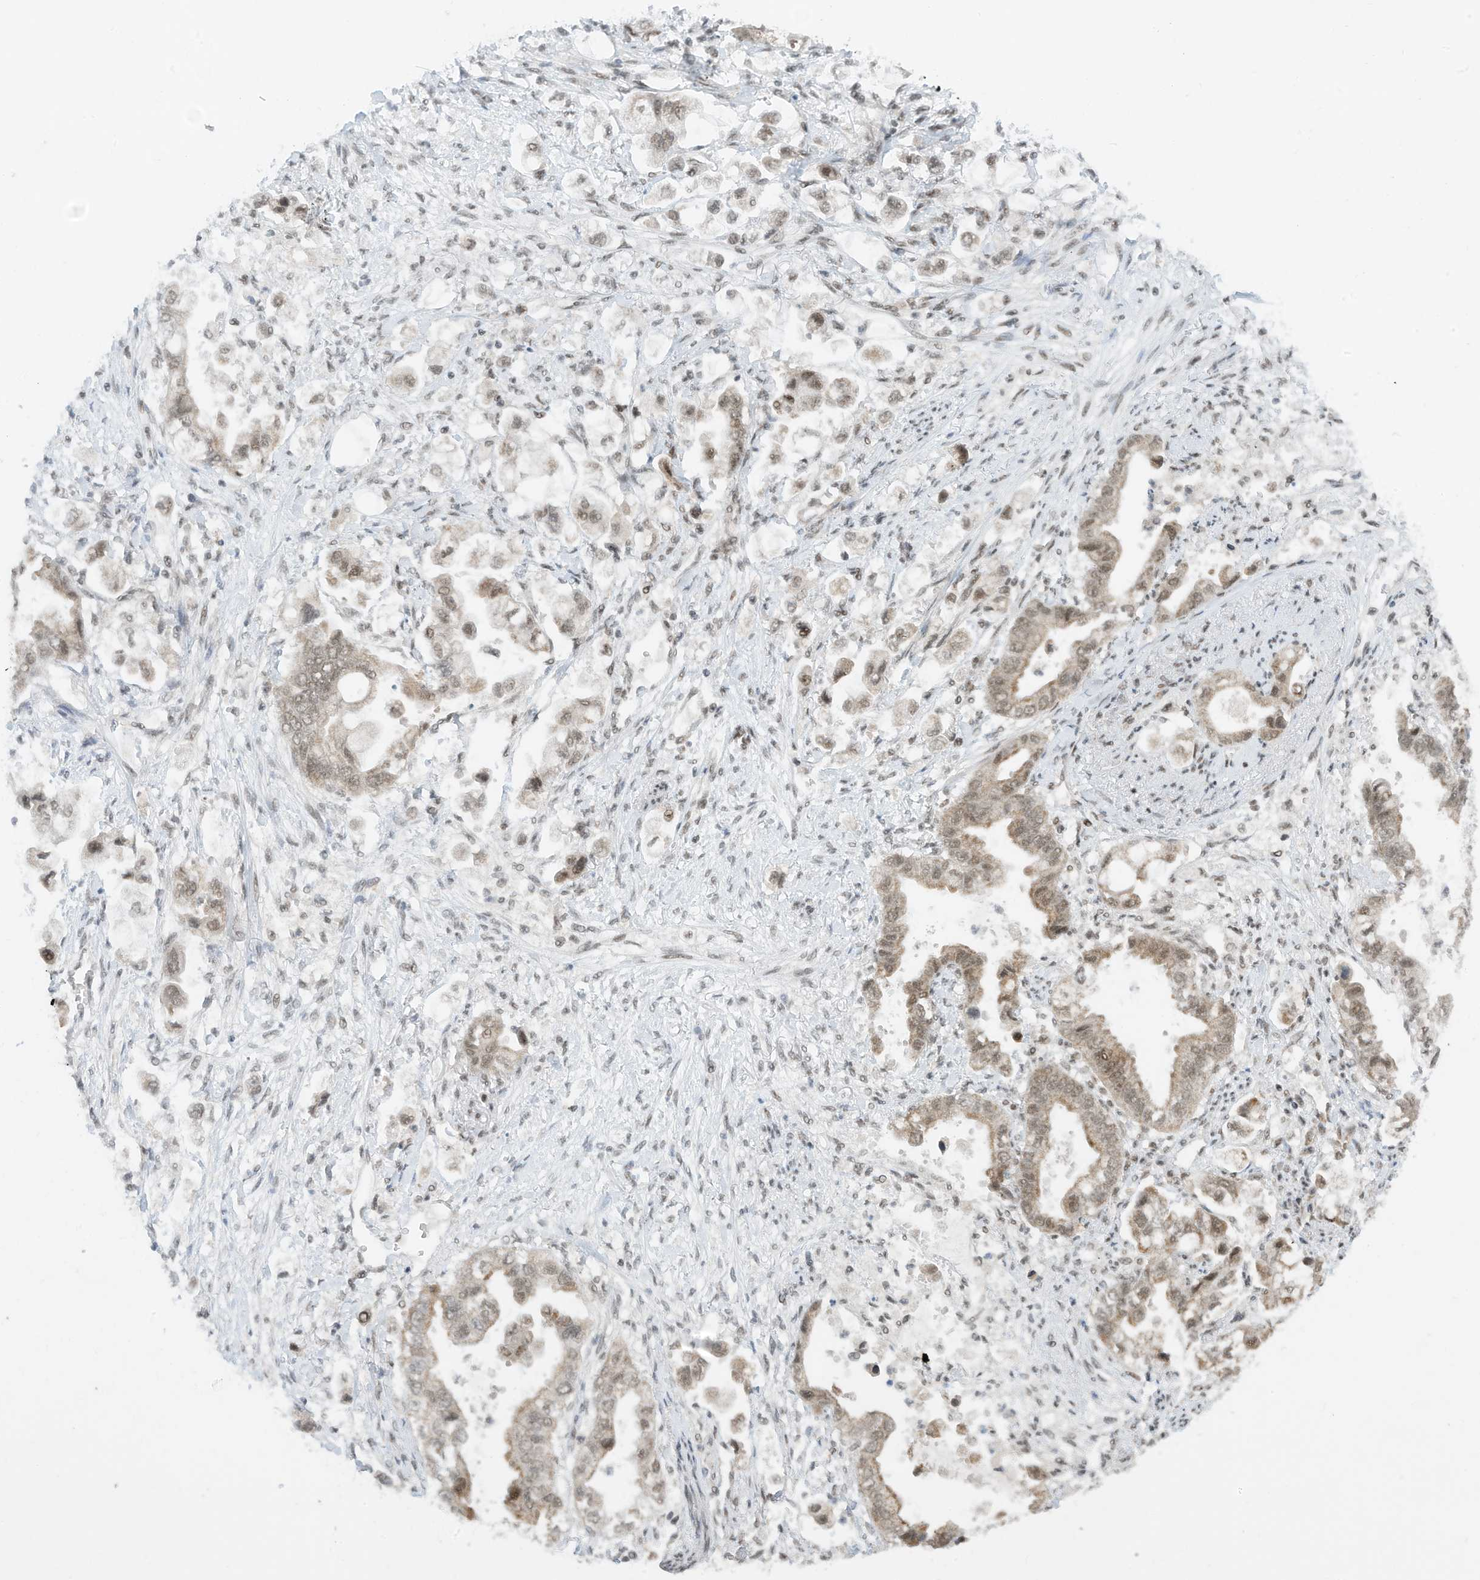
{"staining": {"intensity": "weak", "quantity": ">75%", "location": "cytoplasmic/membranous,nuclear"}, "tissue": "stomach cancer", "cell_type": "Tumor cells", "image_type": "cancer", "snomed": [{"axis": "morphology", "description": "Adenocarcinoma, NOS"}, {"axis": "topography", "description": "Stomach"}], "caption": "A photomicrograph showing weak cytoplasmic/membranous and nuclear expression in about >75% of tumor cells in adenocarcinoma (stomach), as visualized by brown immunohistochemical staining.", "gene": "AURKAIP1", "patient": {"sex": "male", "age": 62}}